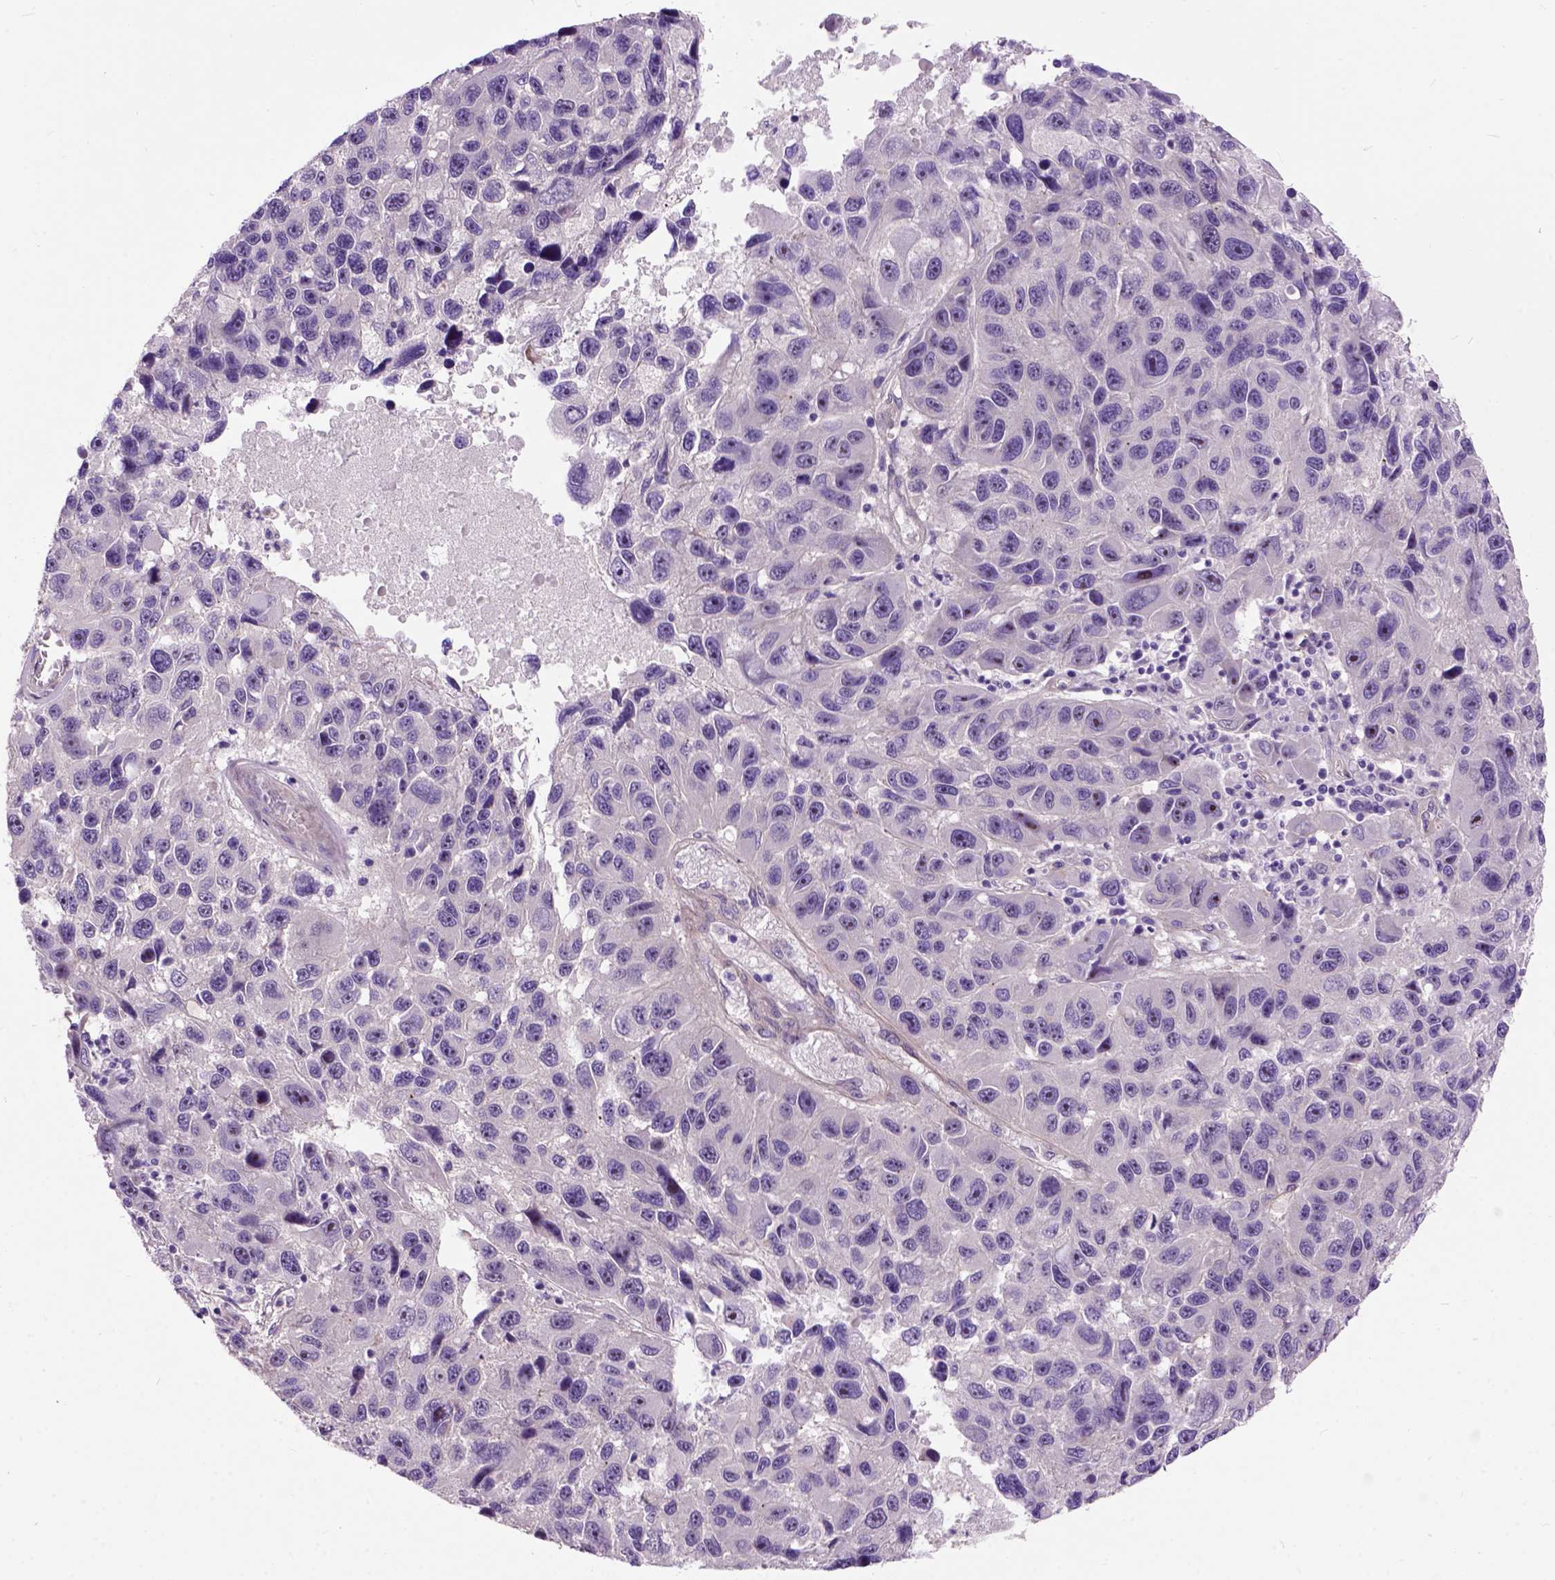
{"staining": {"intensity": "negative", "quantity": "none", "location": "none"}, "tissue": "melanoma", "cell_type": "Tumor cells", "image_type": "cancer", "snomed": [{"axis": "morphology", "description": "Malignant melanoma, NOS"}, {"axis": "topography", "description": "Skin"}], "caption": "Photomicrograph shows no protein positivity in tumor cells of malignant melanoma tissue.", "gene": "MAPT", "patient": {"sex": "male", "age": 53}}